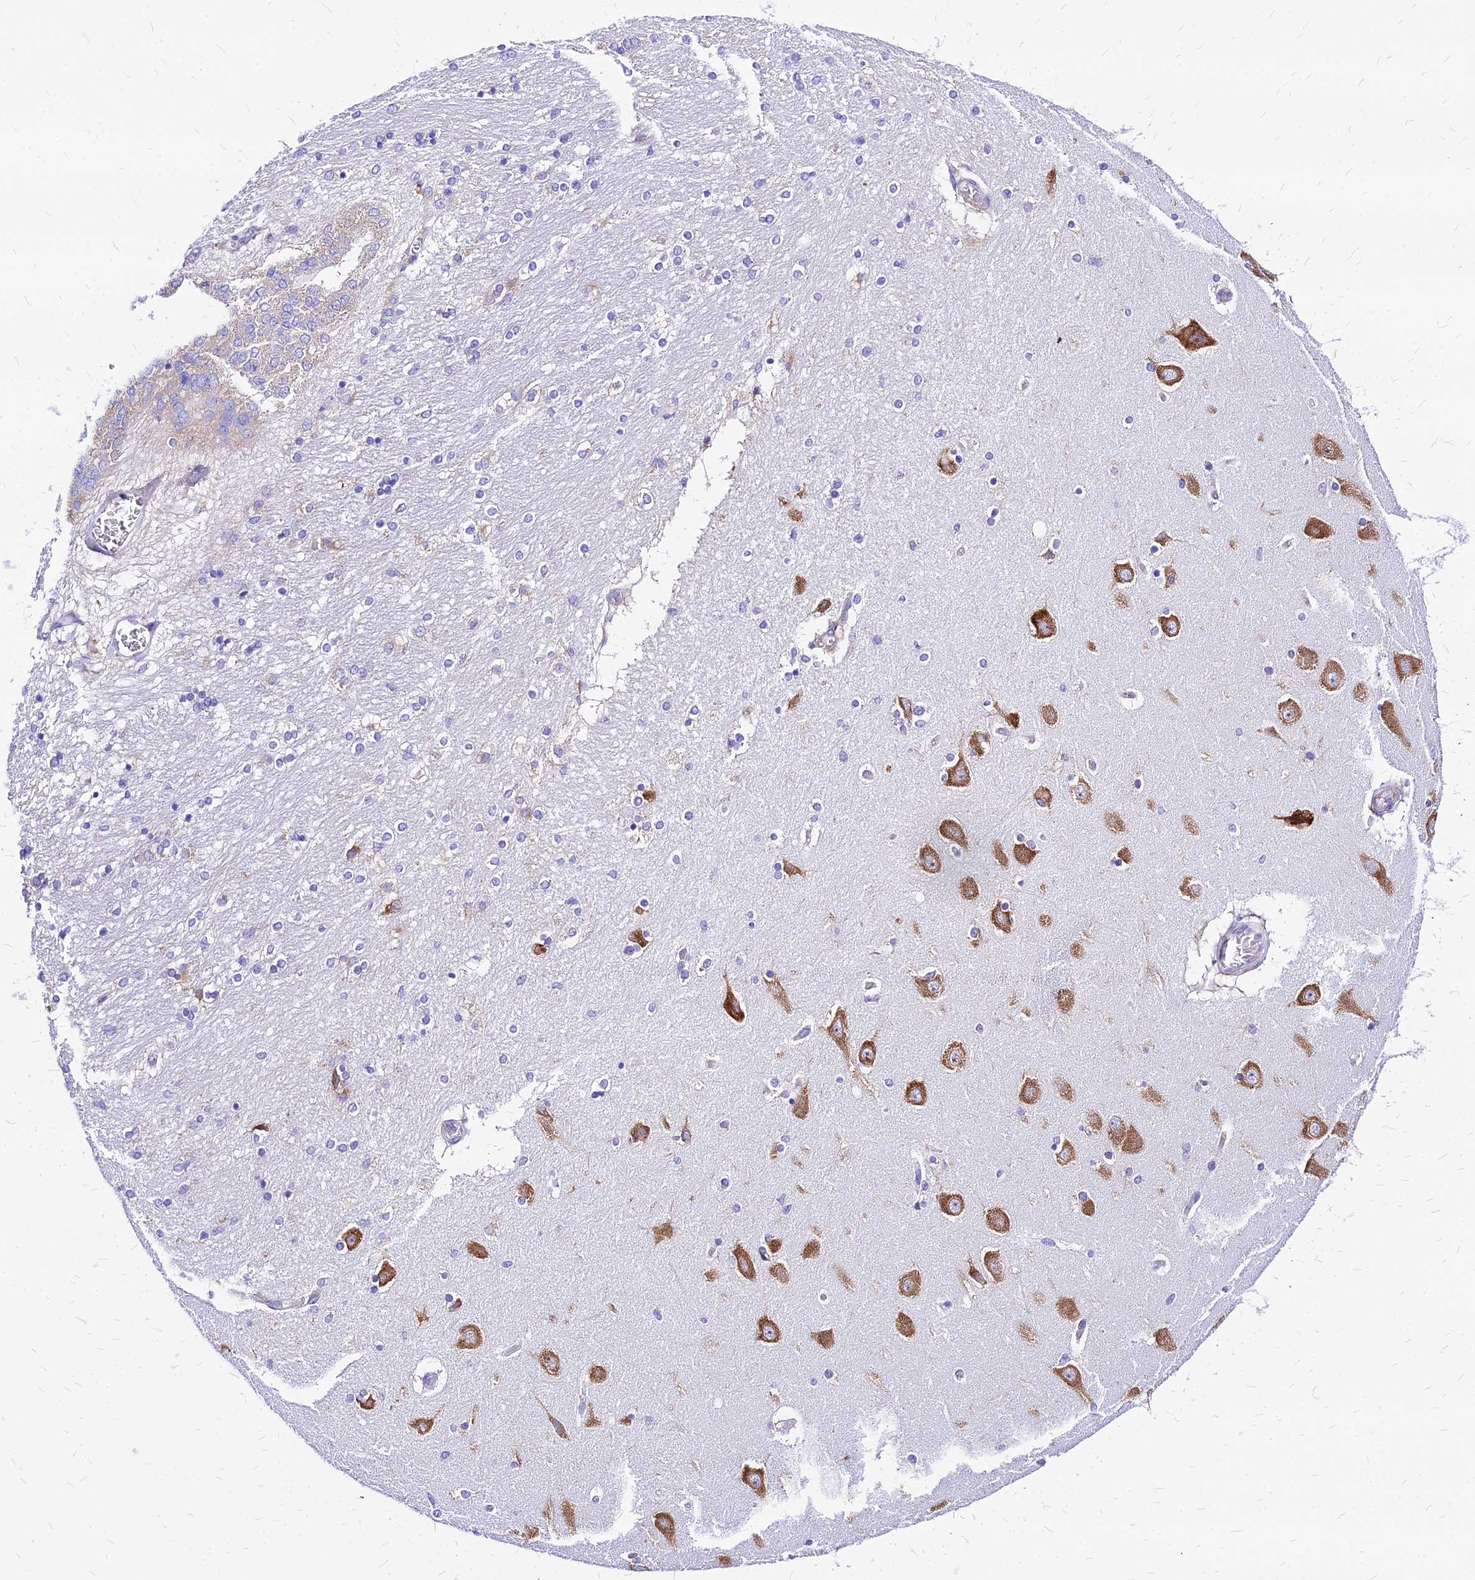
{"staining": {"intensity": "negative", "quantity": "none", "location": "none"}, "tissue": "hippocampus", "cell_type": "Glial cells", "image_type": "normal", "snomed": [{"axis": "morphology", "description": "Normal tissue, NOS"}, {"axis": "topography", "description": "Hippocampus"}], "caption": "A histopathology image of hippocampus stained for a protein shows no brown staining in glial cells.", "gene": "RPL19", "patient": {"sex": "female", "age": 54}}